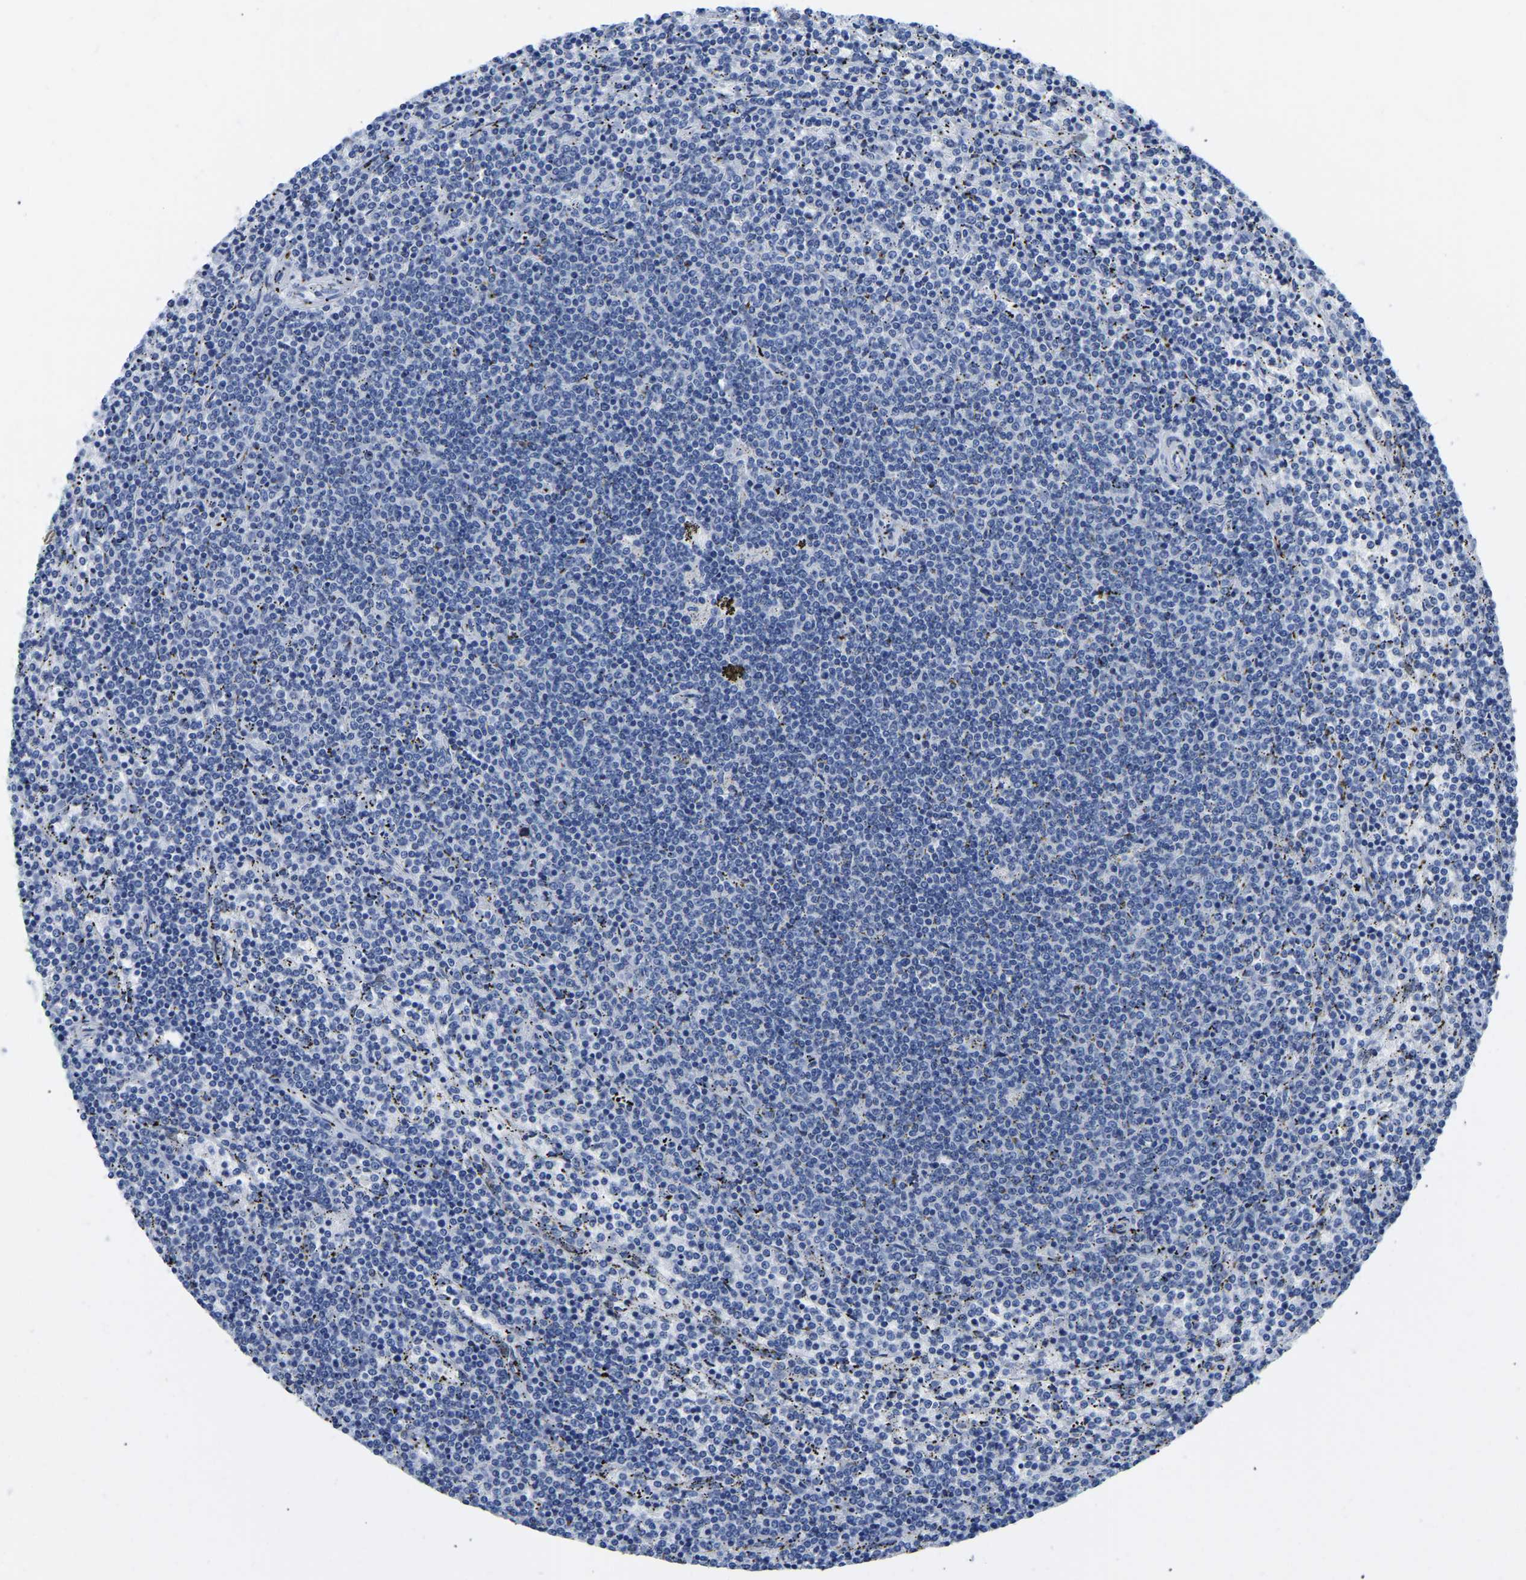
{"staining": {"intensity": "negative", "quantity": "none", "location": "none"}, "tissue": "lymphoma", "cell_type": "Tumor cells", "image_type": "cancer", "snomed": [{"axis": "morphology", "description": "Malignant lymphoma, non-Hodgkin's type, Low grade"}, {"axis": "topography", "description": "Spleen"}], "caption": "Malignant lymphoma, non-Hodgkin's type (low-grade) was stained to show a protein in brown. There is no significant staining in tumor cells.", "gene": "UPK3A", "patient": {"sex": "female", "age": 50}}